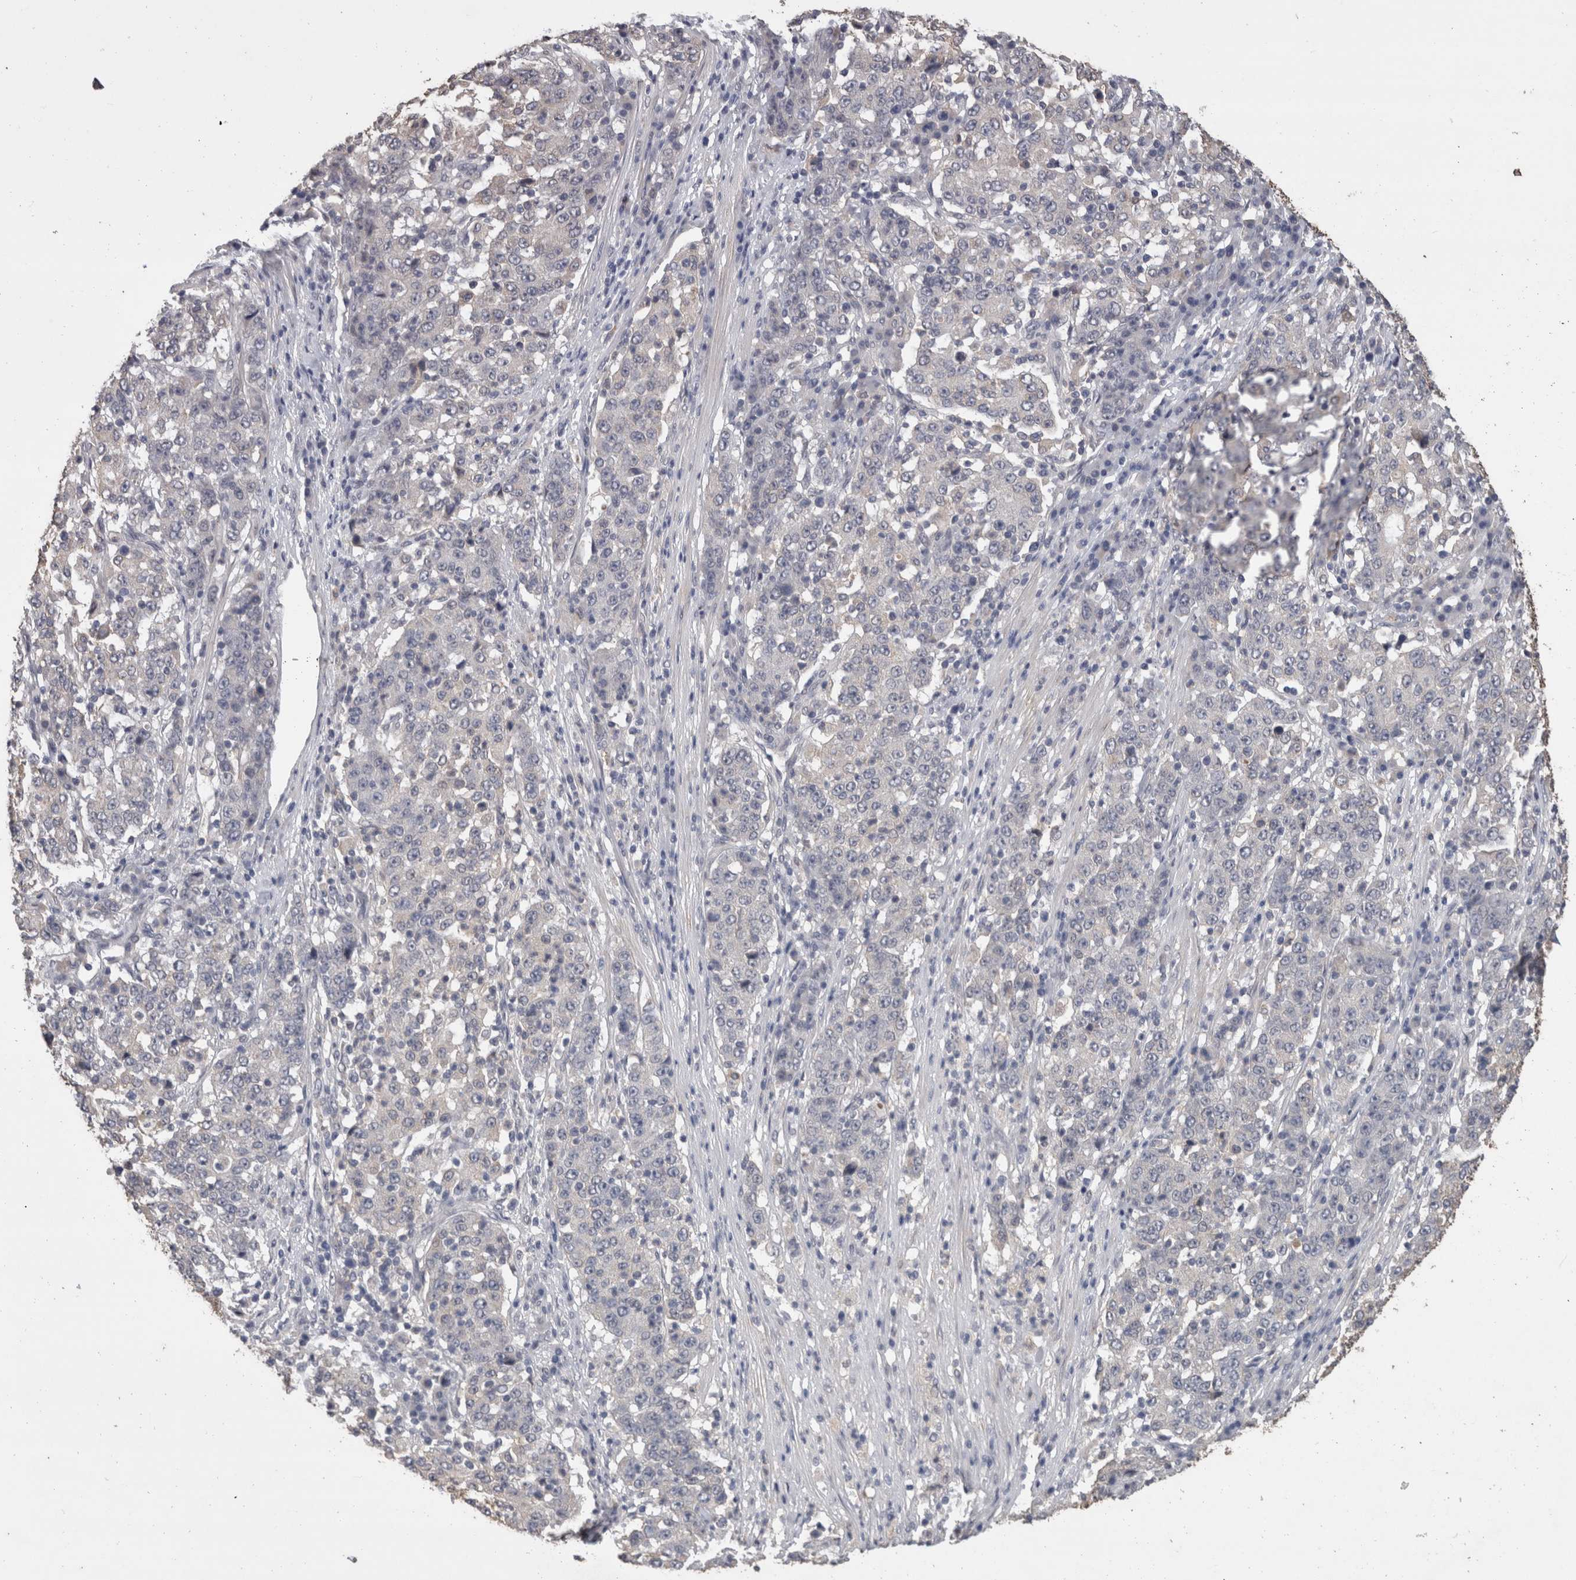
{"staining": {"intensity": "negative", "quantity": "none", "location": "none"}, "tissue": "stomach cancer", "cell_type": "Tumor cells", "image_type": "cancer", "snomed": [{"axis": "morphology", "description": "Adenocarcinoma, NOS"}, {"axis": "topography", "description": "Stomach"}], "caption": "The IHC histopathology image has no significant staining in tumor cells of stomach cancer (adenocarcinoma) tissue. (DAB immunohistochemistry with hematoxylin counter stain).", "gene": "FHOD3", "patient": {"sex": "male", "age": 59}}